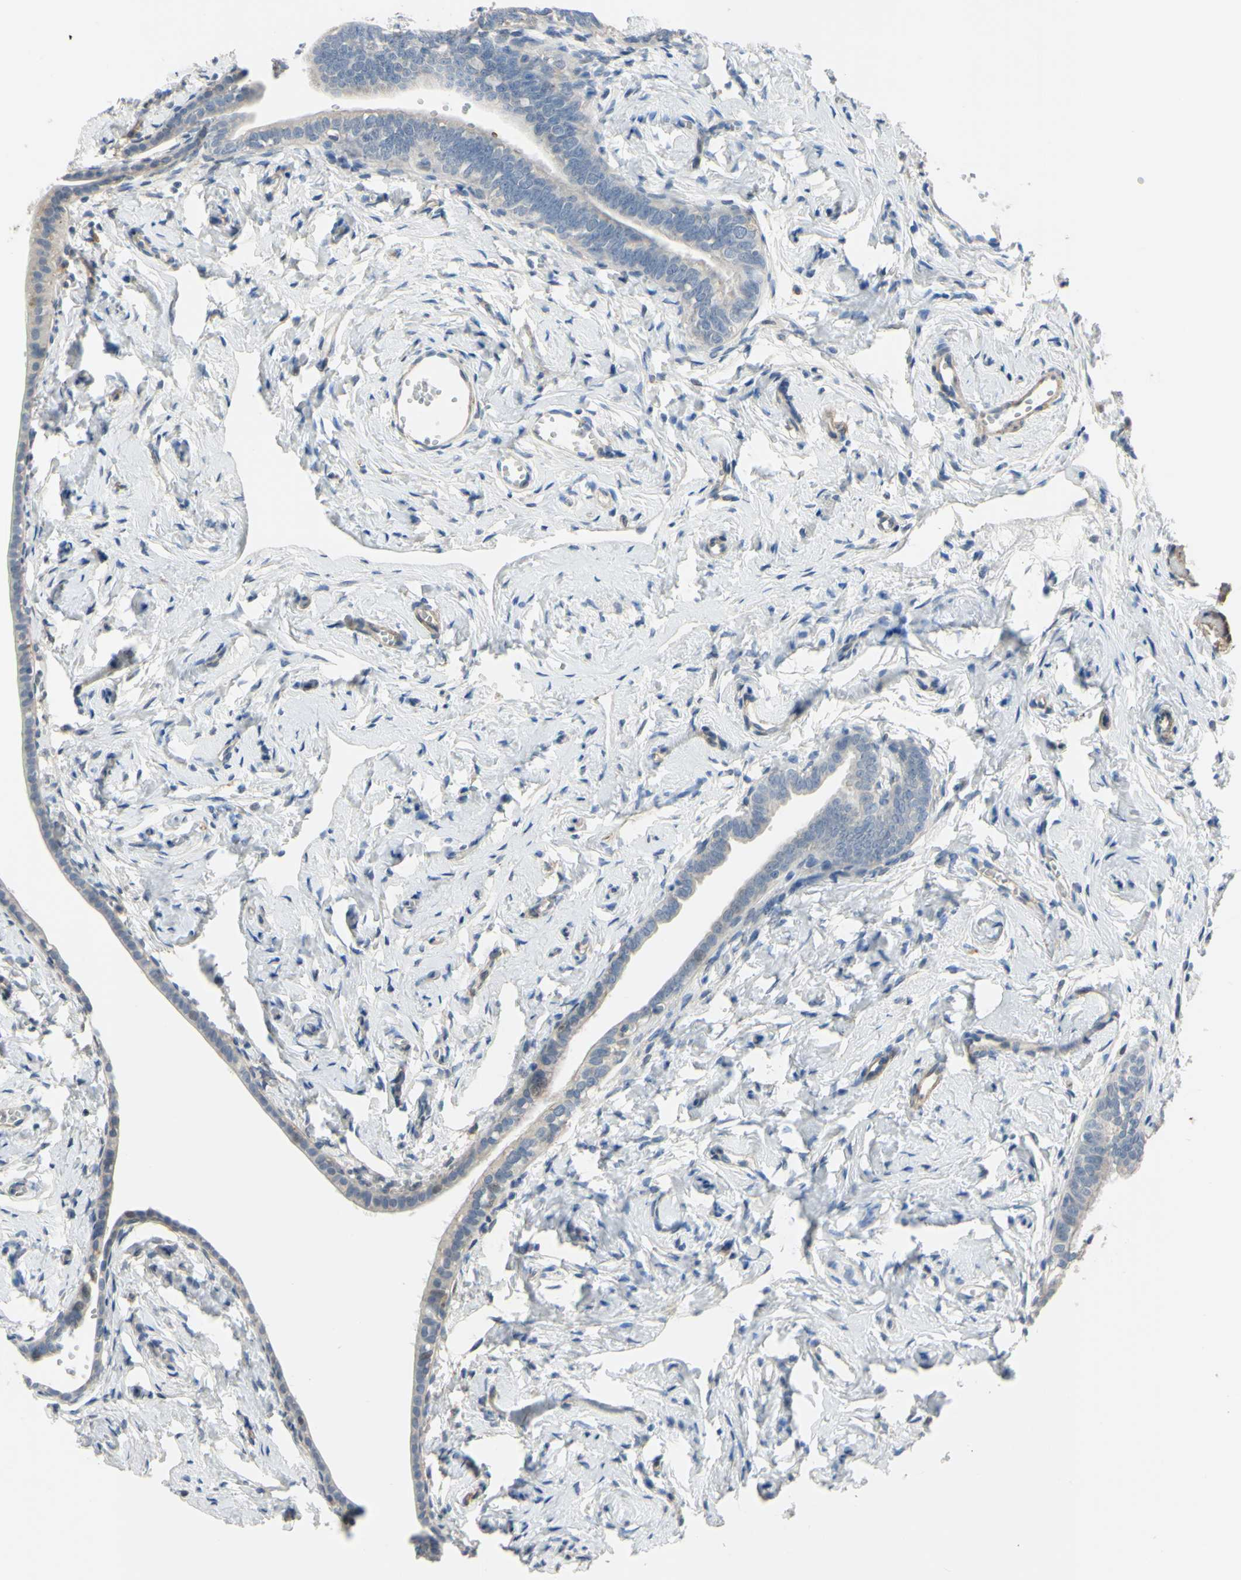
{"staining": {"intensity": "negative", "quantity": "none", "location": "none"}, "tissue": "fallopian tube", "cell_type": "Glandular cells", "image_type": "normal", "snomed": [{"axis": "morphology", "description": "Normal tissue, NOS"}, {"axis": "topography", "description": "Fallopian tube"}], "caption": "A high-resolution photomicrograph shows immunohistochemistry staining of unremarkable fallopian tube, which displays no significant staining in glandular cells. (DAB (3,3'-diaminobenzidine) IHC visualized using brightfield microscopy, high magnification).", "gene": "LHX9", "patient": {"sex": "female", "age": 71}}